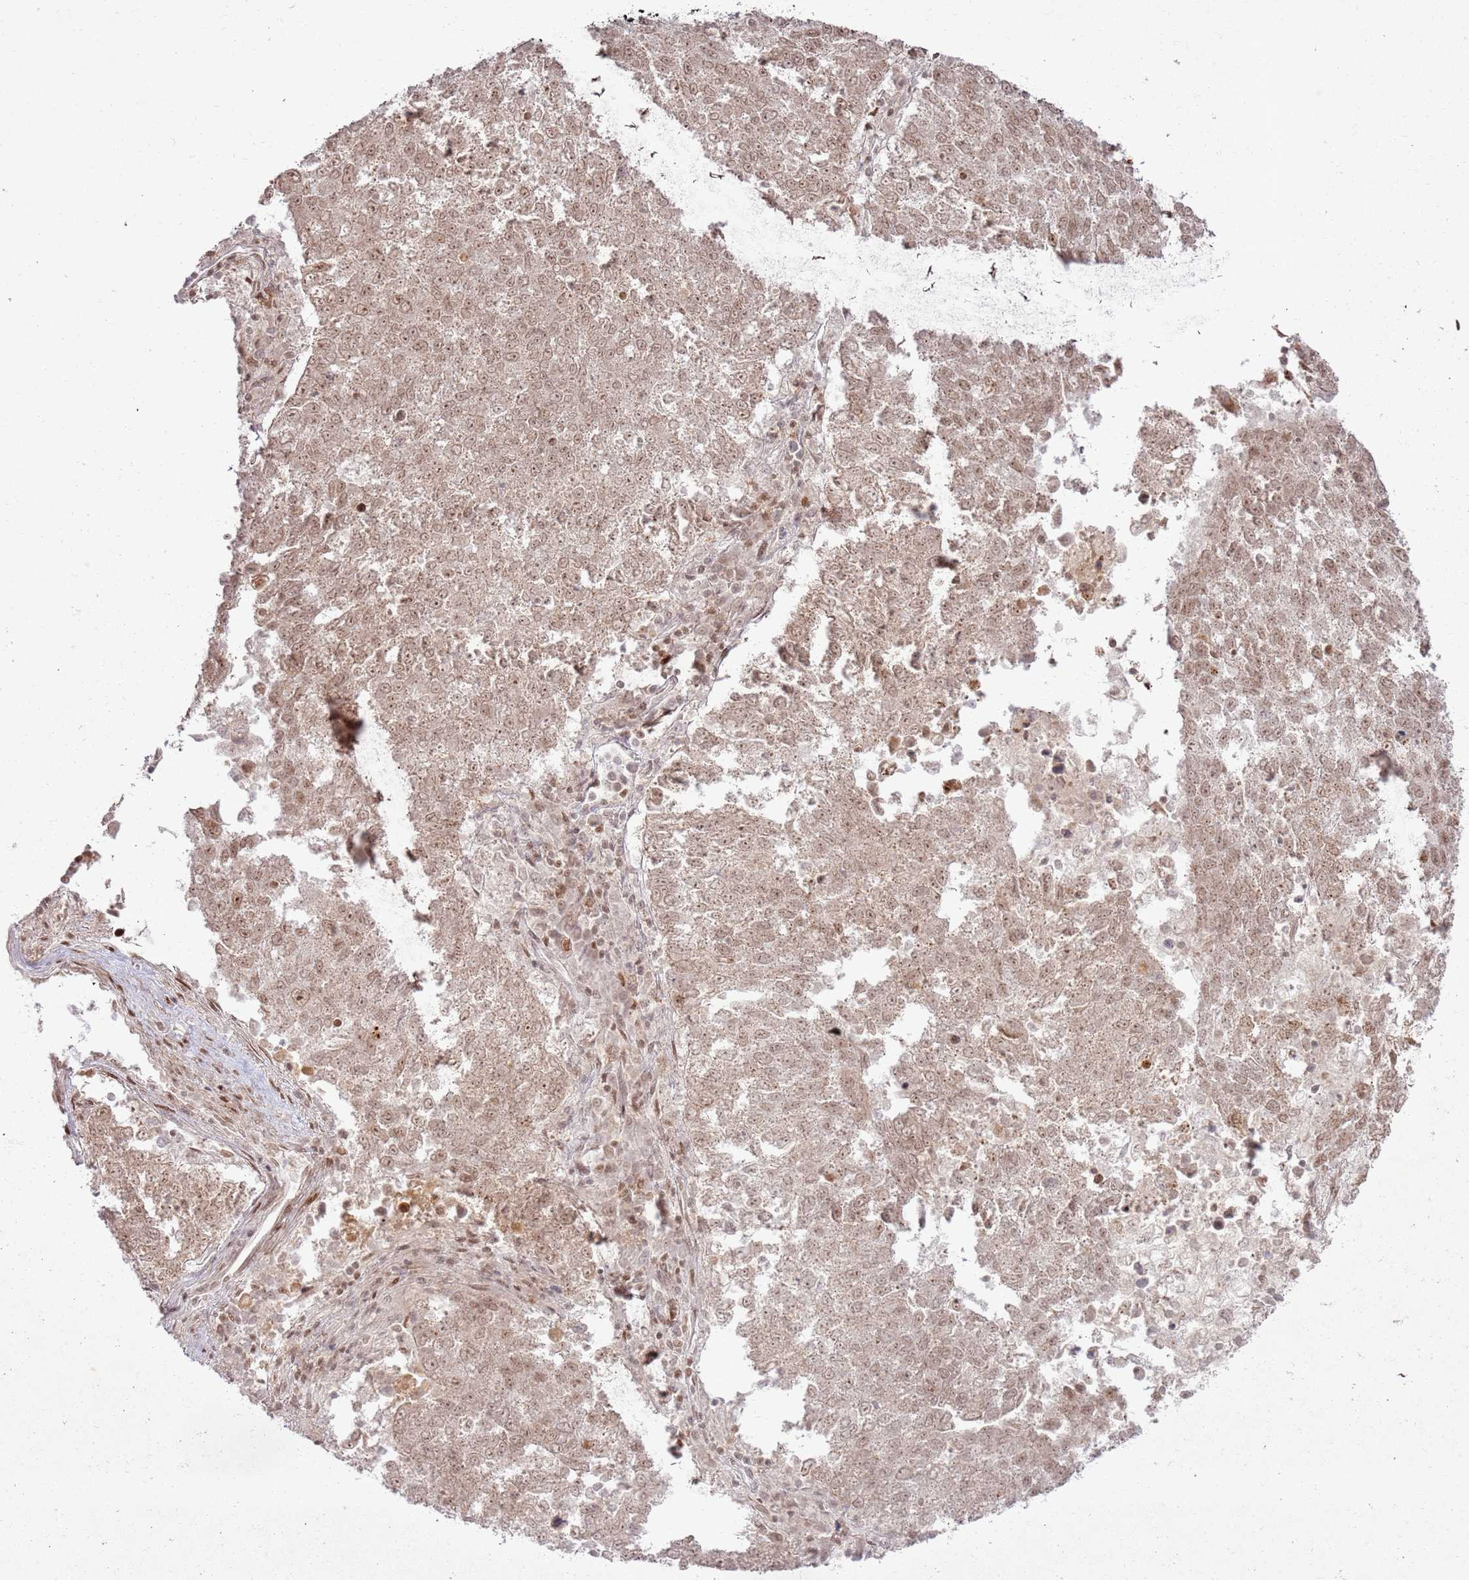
{"staining": {"intensity": "weak", "quantity": ">75%", "location": "nuclear"}, "tissue": "lung cancer", "cell_type": "Tumor cells", "image_type": "cancer", "snomed": [{"axis": "morphology", "description": "Squamous cell carcinoma, NOS"}, {"axis": "topography", "description": "Lung"}], "caption": "Lung squamous cell carcinoma tissue demonstrates weak nuclear expression in approximately >75% of tumor cells, visualized by immunohistochemistry.", "gene": "KLHL36", "patient": {"sex": "male", "age": 73}}